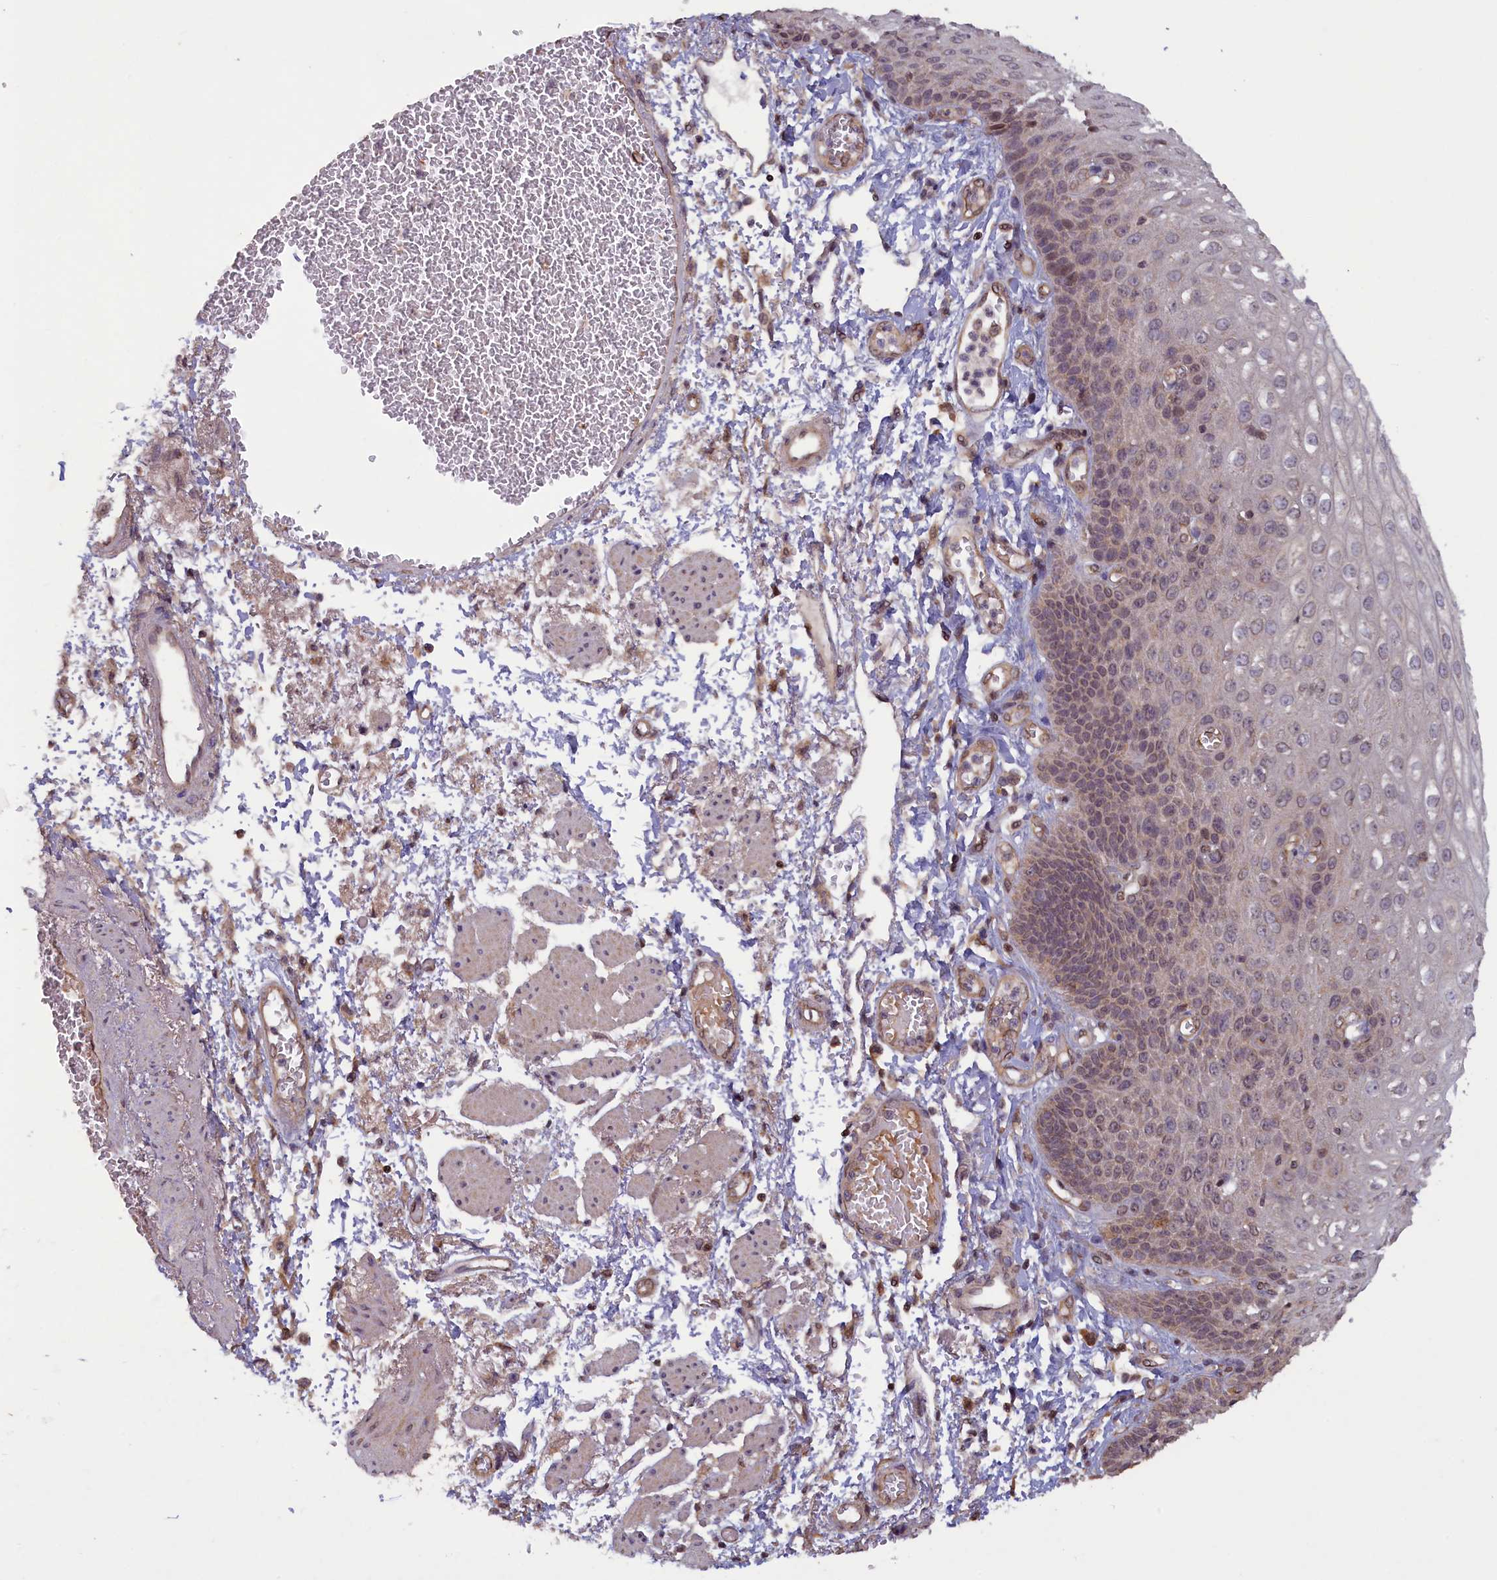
{"staining": {"intensity": "moderate", "quantity": "25%-75%", "location": "nuclear"}, "tissue": "esophagus", "cell_type": "Squamous epithelial cells", "image_type": "normal", "snomed": [{"axis": "morphology", "description": "Normal tissue, NOS"}, {"axis": "topography", "description": "Esophagus"}], "caption": "Esophagus stained for a protein (brown) exhibits moderate nuclear positive staining in approximately 25%-75% of squamous epithelial cells.", "gene": "NUBP1", "patient": {"sex": "male", "age": 81}}